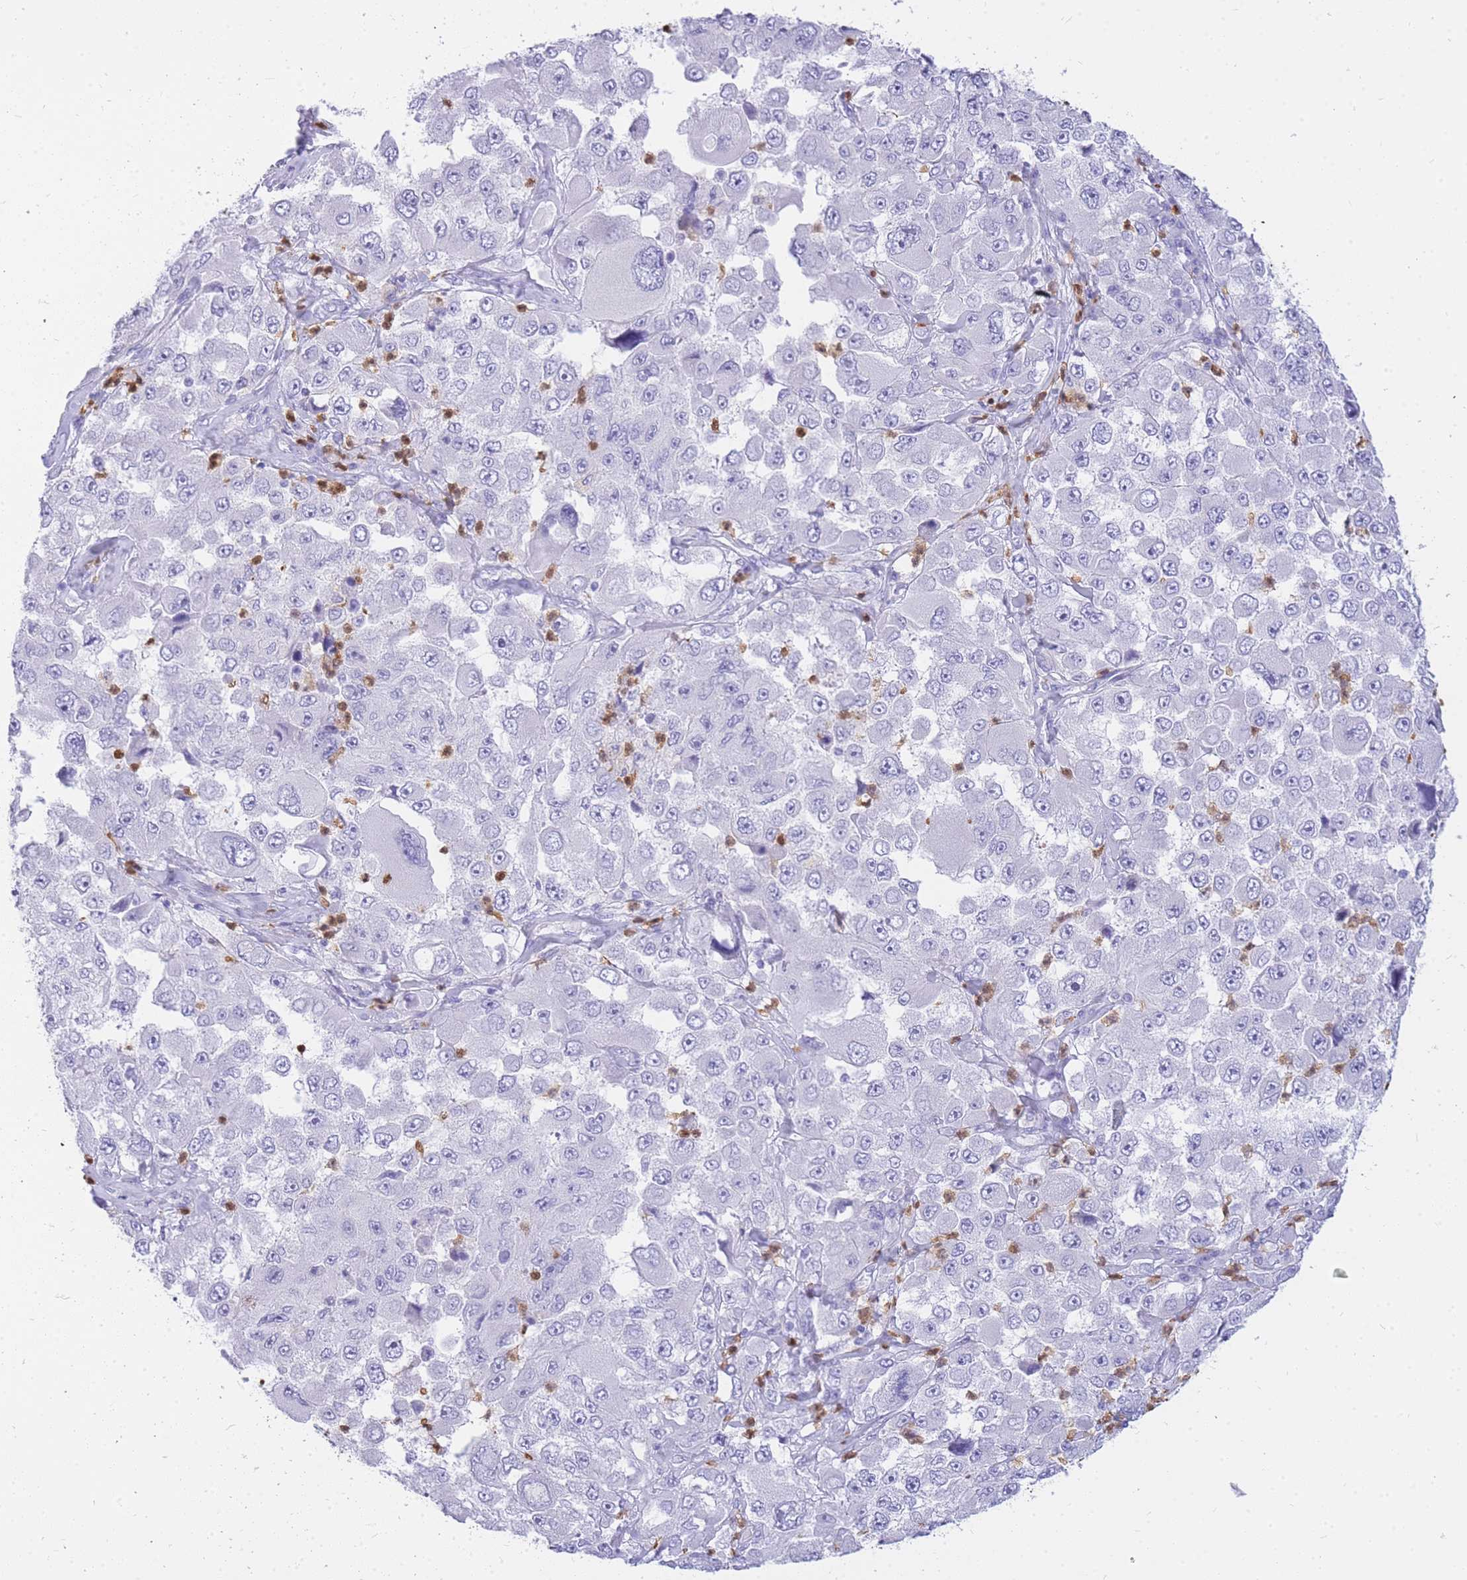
{"staining": {"intensity": "negative", "quantity": "none", "location": "none"}, "tissue": "melanoma", "cell_type": "Tumor cells", "image_type": "cancer", "snomed": [{"axis": "morphology", "description": "Malignant melanoma, Metastatic site"}, {"axis": "topography", "description": "Lymph node"}], "caption": "Immunohistochemistry photomicrograph of melanoma stained for a protein (brown), which displays no expression in tumor cells.", "gene": "HERC1", "patient": {"sex": "male", "age": 62}}